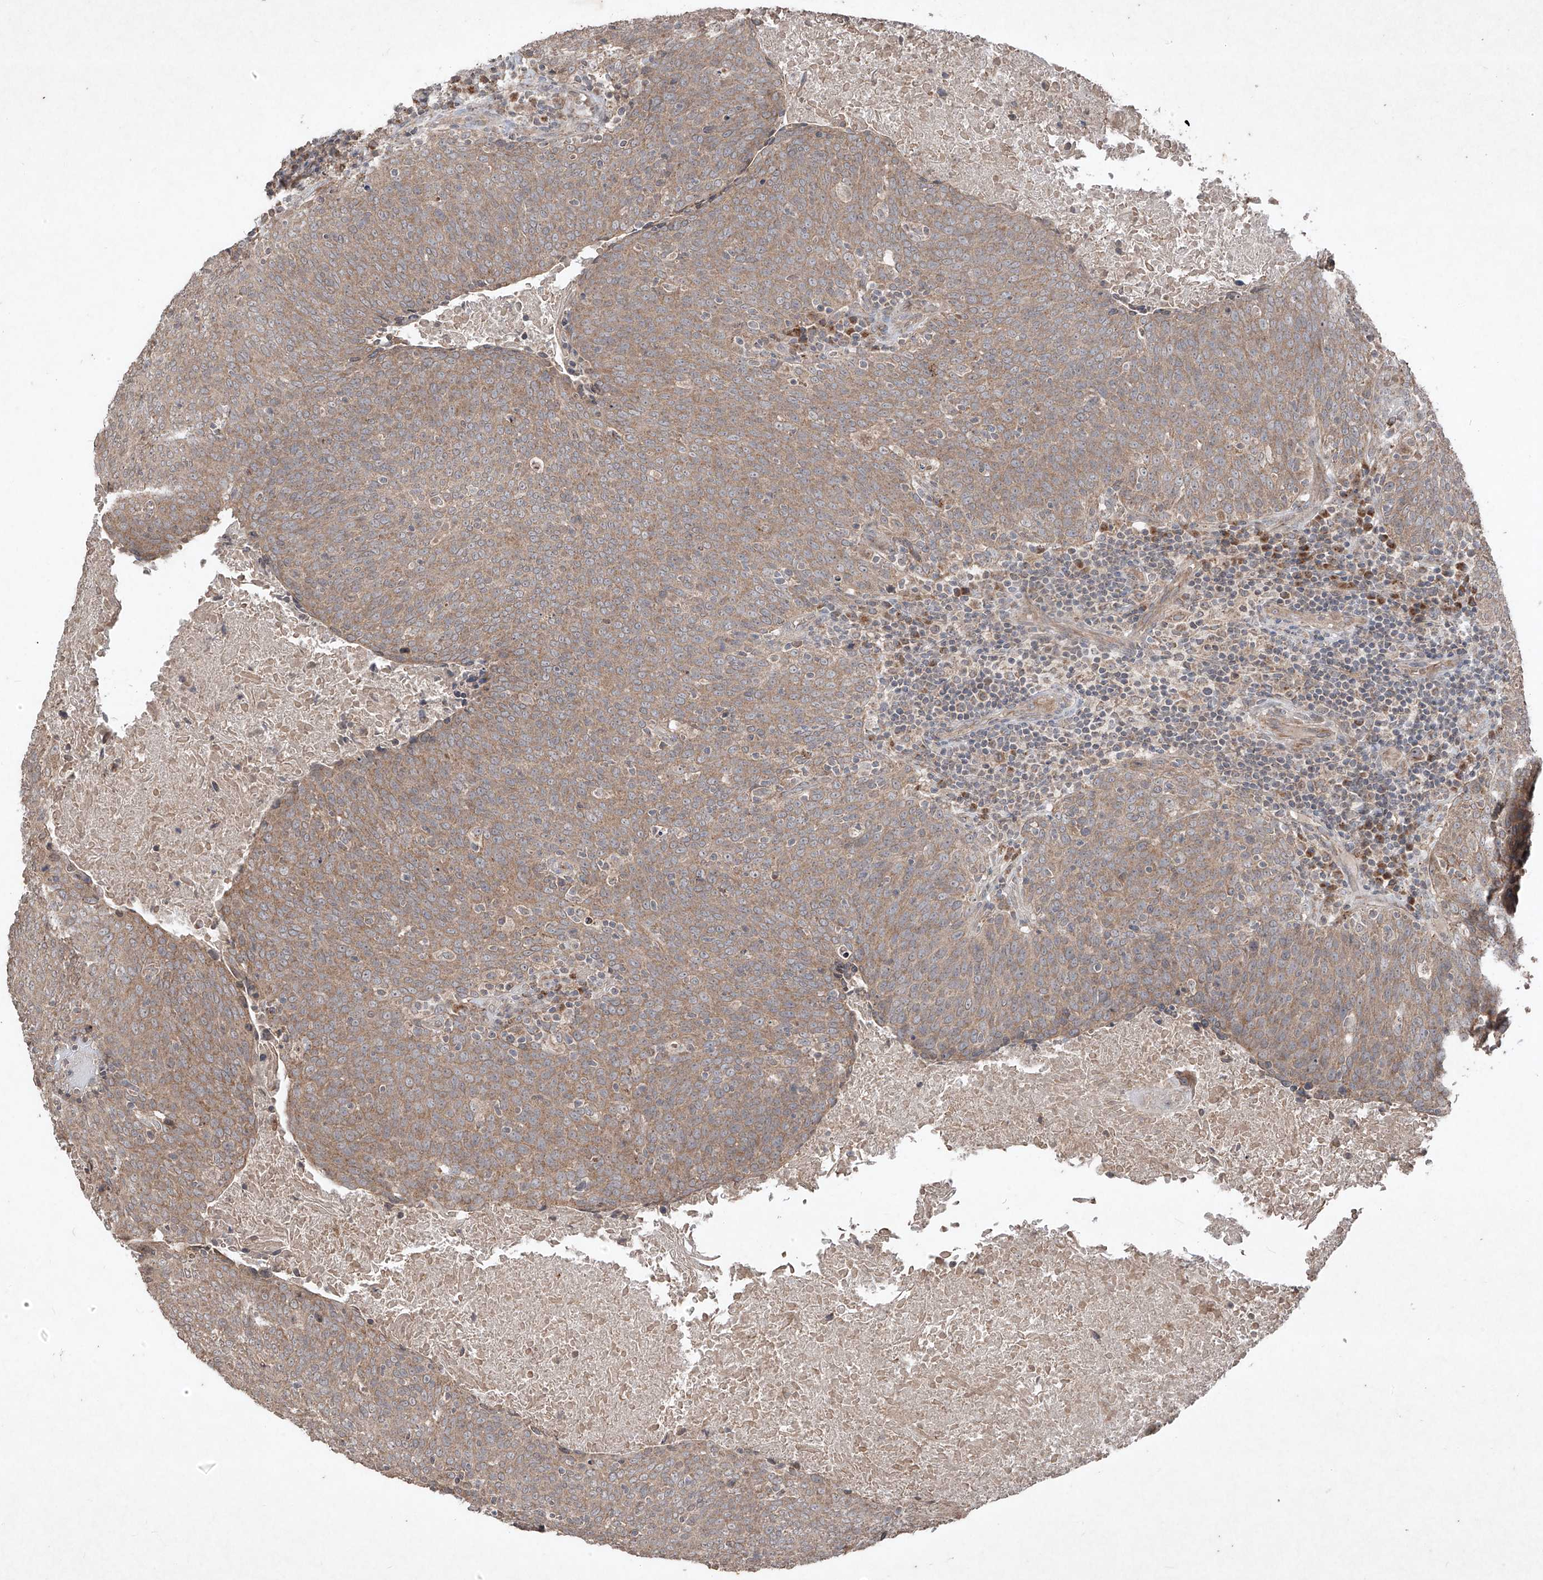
{"staining": {"intensity": "moderate", "quantity": "25%-75%", "location": "cytoplasmic/membranous"}, "tissue": "head and neck cancer", "cell_type": "Tumor cells", "image_type": "cancer", "snomed": [{"axis": "morphology", "description": "Squamous cell carcinoma, NOS"}, {"axis": "morphology", "description": "Squamous cell carcinoma, metastatic, NOS"}, {"axis": "topography", "description": "Lymph node"}, {"axis": "topography", "description": "Head-Neck"}], "caption": "The histopathology image displays immunohistochemical staining of head and neck cancer. There is moderate cytoplasmic/membranous staining is seen in approximately 25%-75% of tumor cells.", "gene": "ABCD3", "patient": {"sex": "male", "age": 62}}